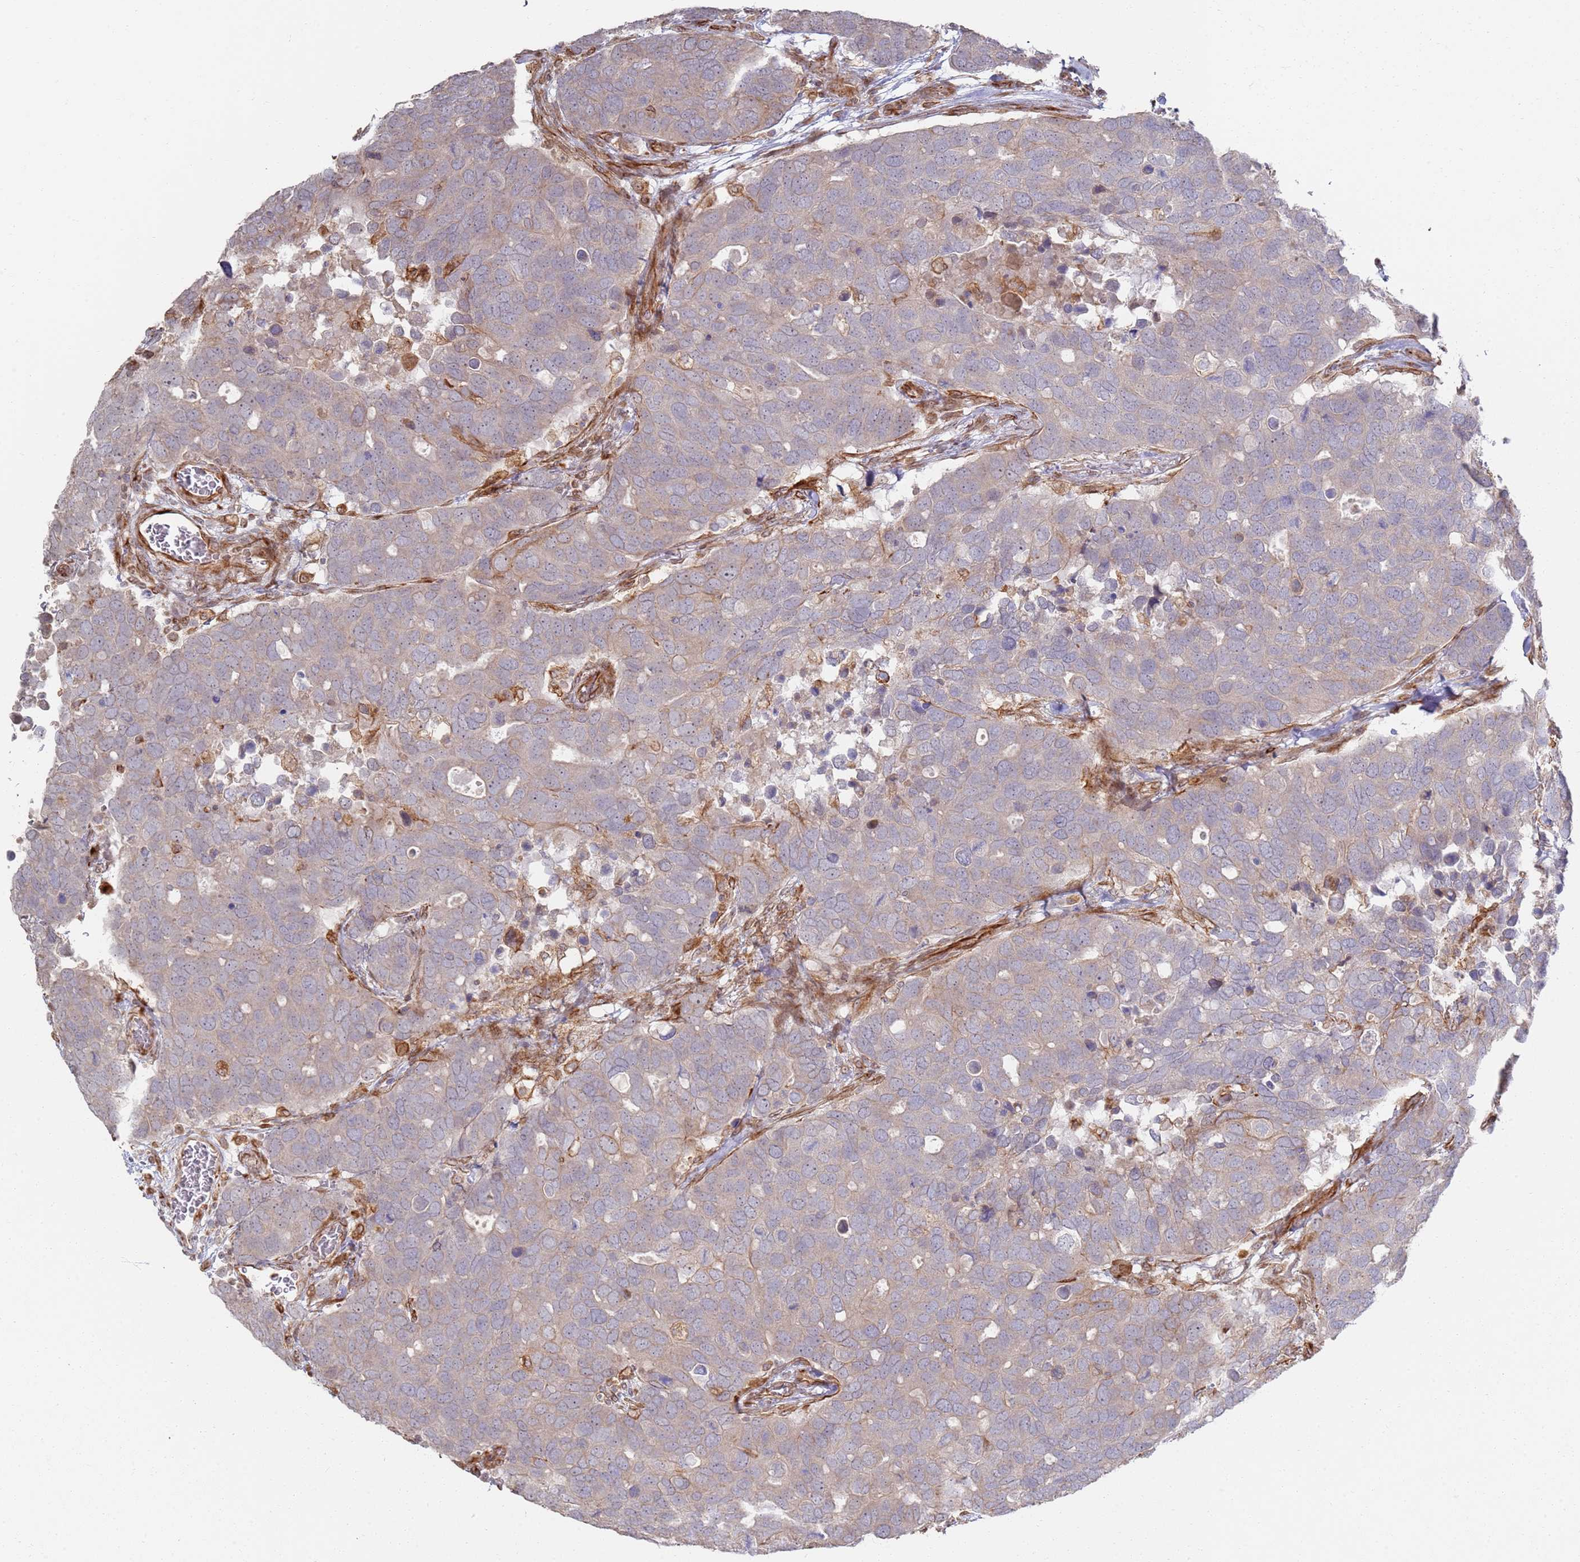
{"staining": {"intensity": "weak", "quantity": "<25%", "location": "cytoplasmic/membranous"}, "tissue": "breast cancer", "cell_type": "Tumor cells", "image_type": "cancer", "snomed": [{"axis": "morphology", "description": "Duct carcinoma"}, {"axis": "topography", "description": "Breast"}], "caption": "The immunohistochemistry image has no significant positivity in tumor cells of invasive ductal carcinoma (breast) tissue. (DAB immunohistochemistry (IHC) with hematoxylin counter stain).", "gene": "PHF21A", "patient": {"sex": "female", "age": 83}}